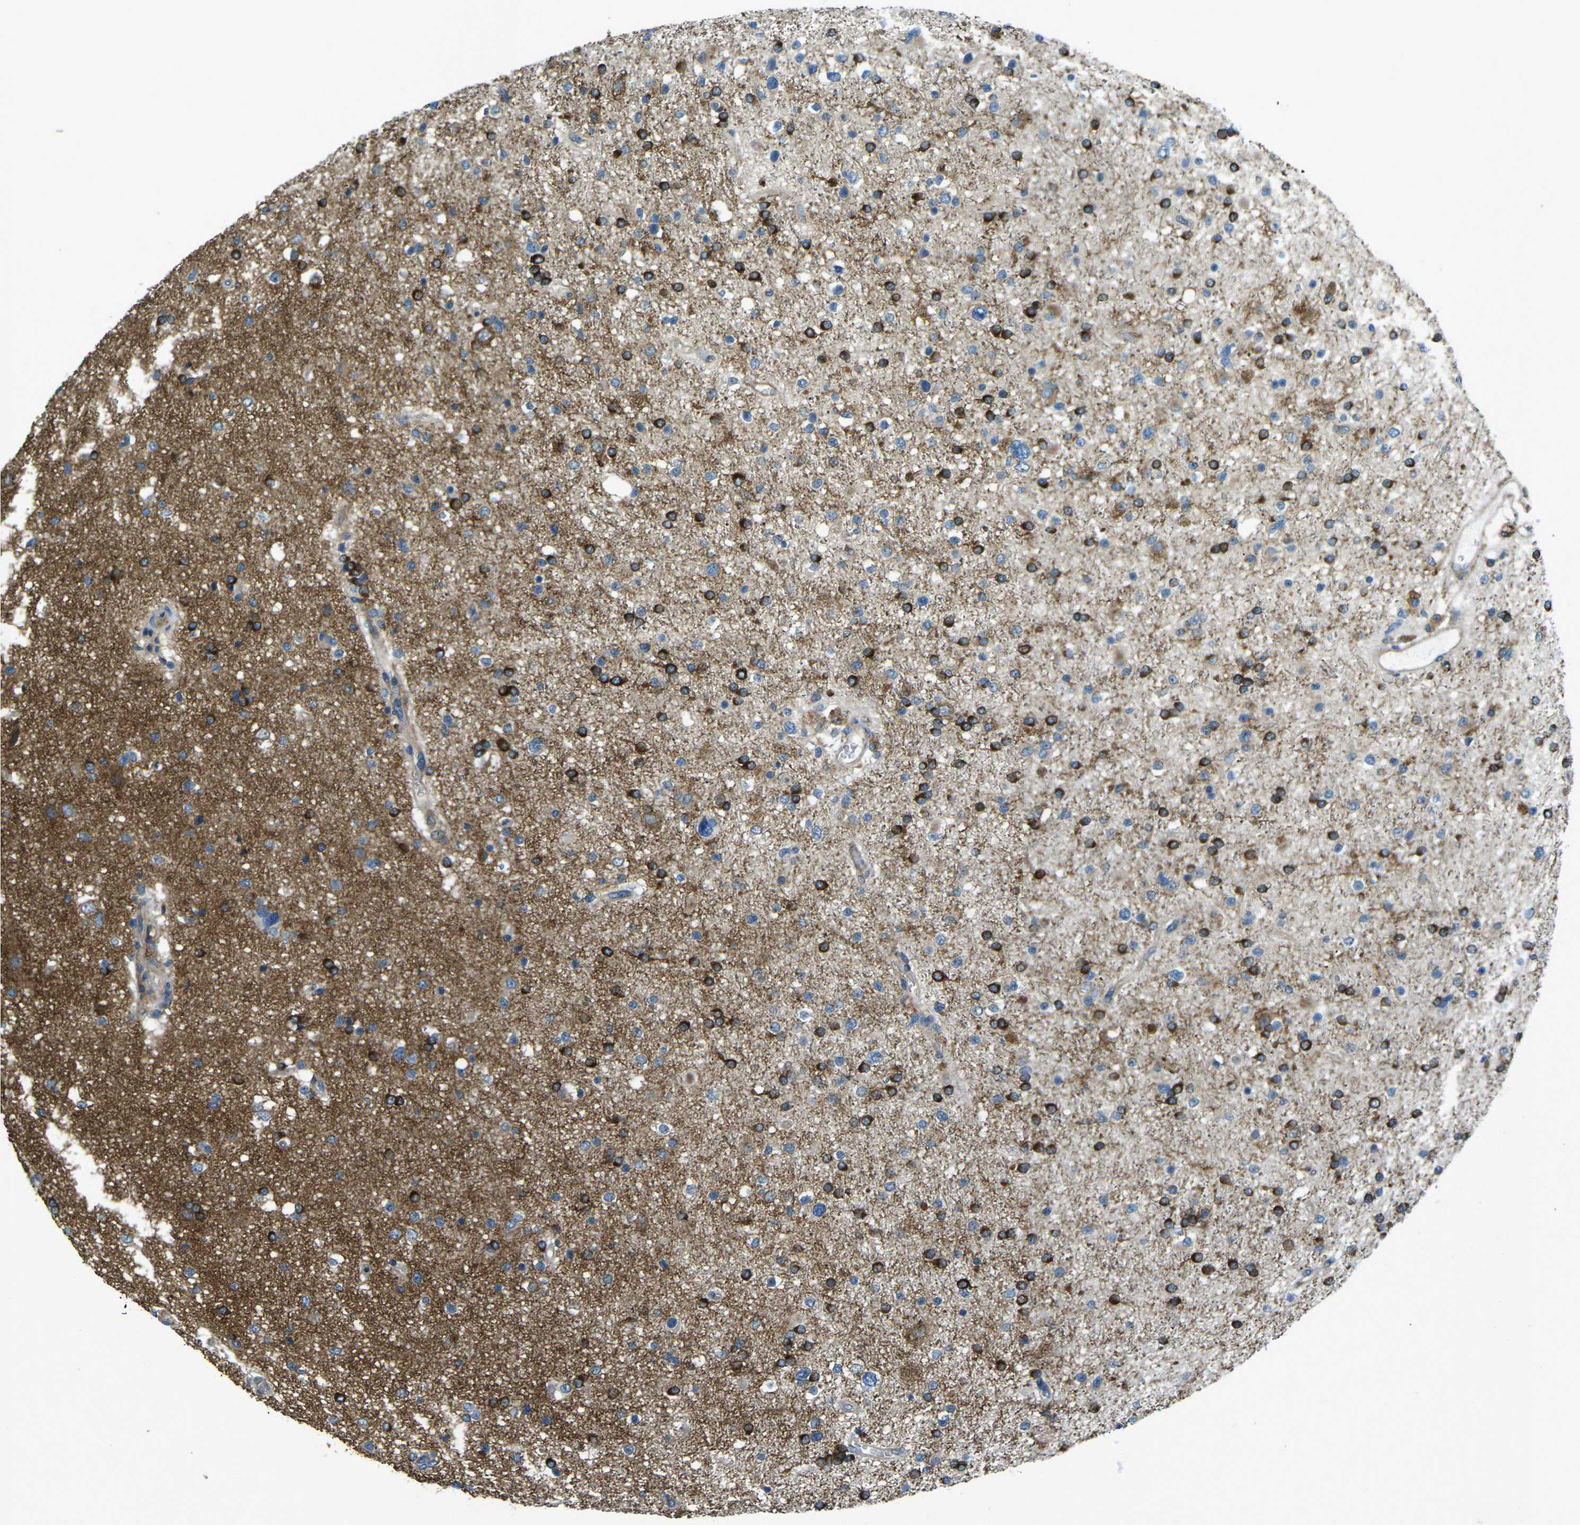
{"staining": {"intensity": "strong", "quantity": "25%-75%", "location": "cytoplasmic/membranous"}, "tissue": "glioma", "cell_type": "Tumor cells", "image_type": "cancer", "snomed": [{"axis": "morphology", "description": "Glioma, malignant, High grade"}, {"axis": "topography", "description": "Brain"}], "caption": "Strong cytoplasmic/membranous positivity for a protein is seen in approximately 25%-75% of tumor cells of glioma using immunohistochemistry (IHC).", "gene": "CDK17", "patient": {"sex": "male", "age": 33}}